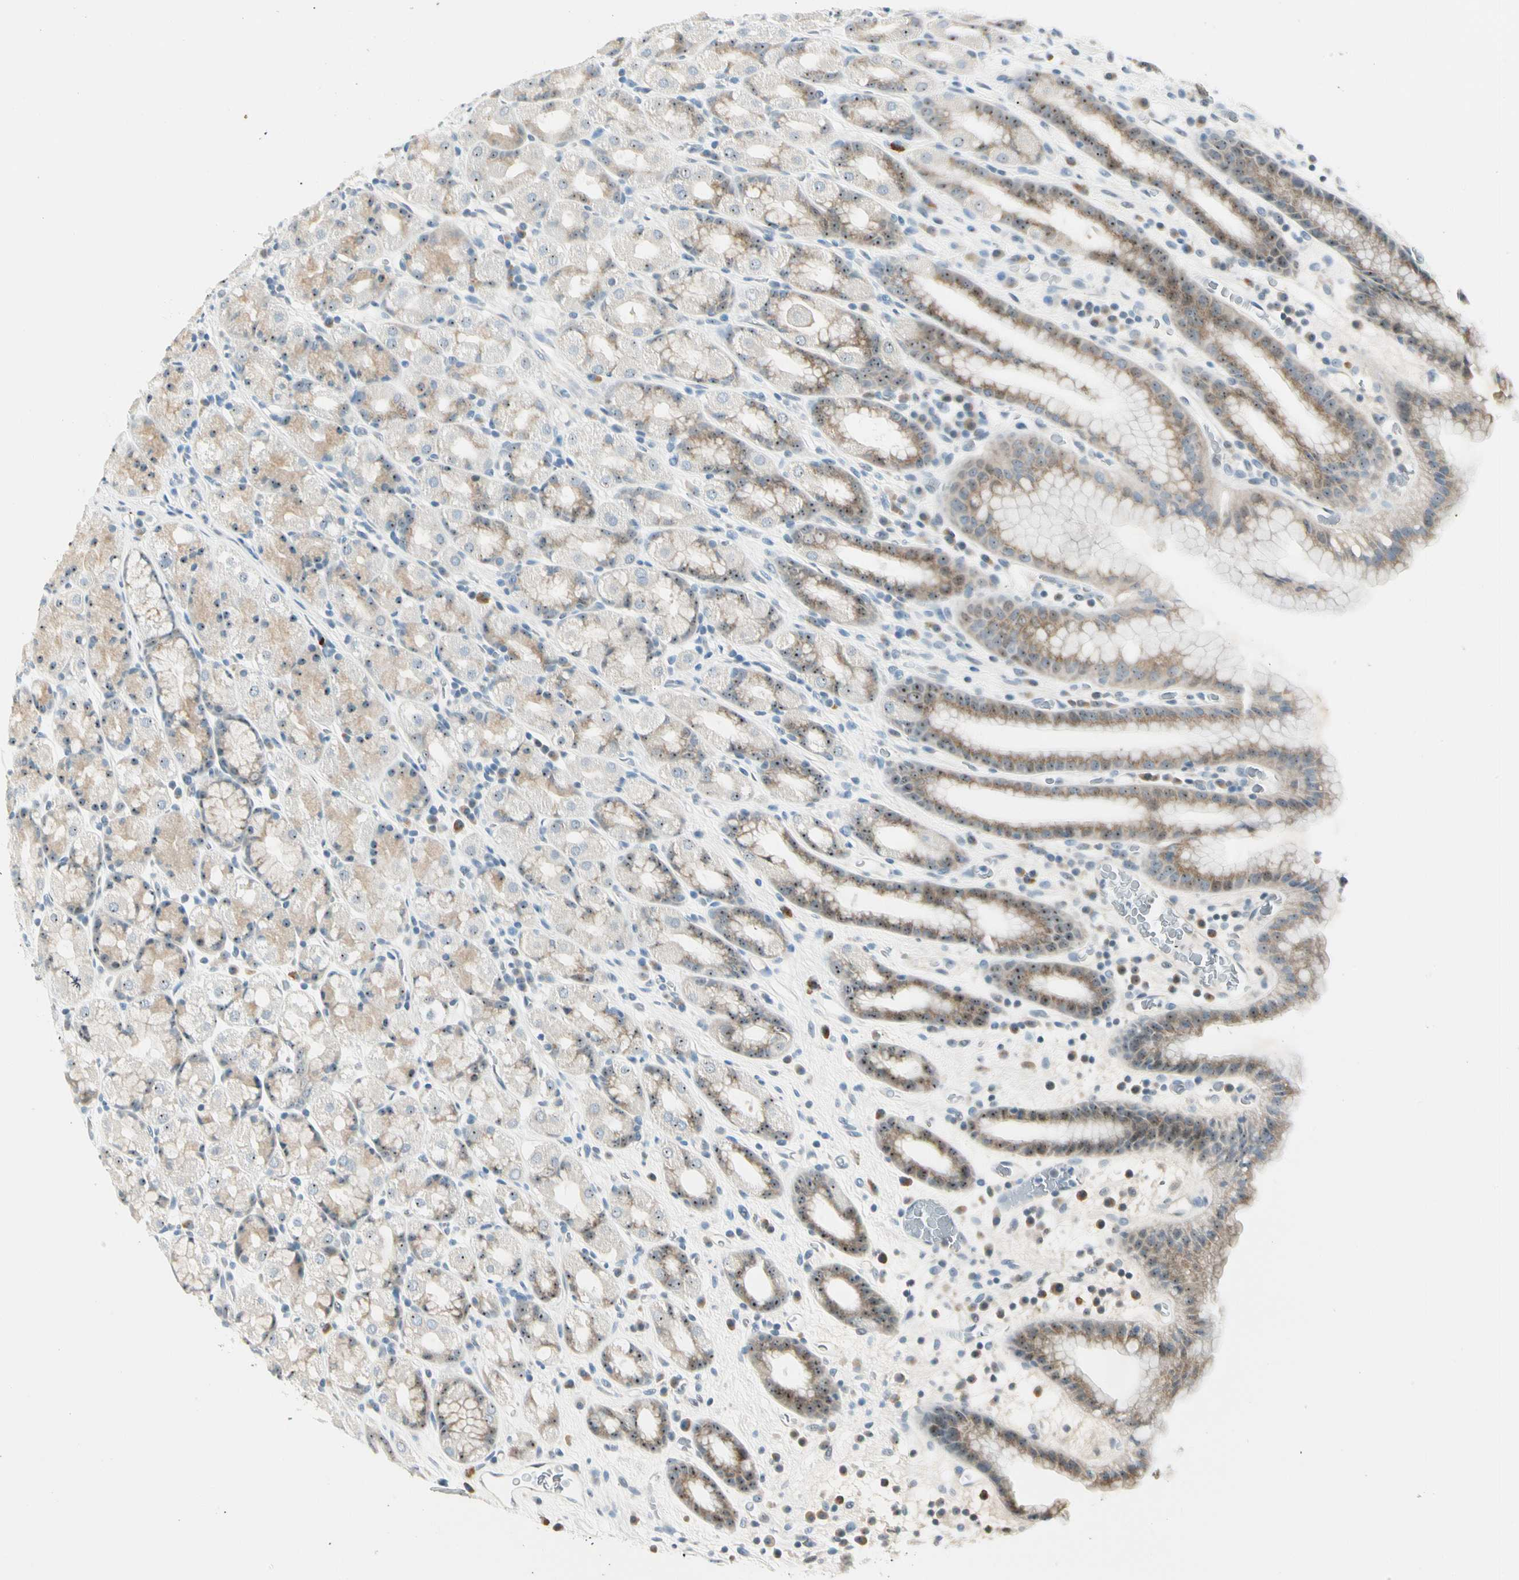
{"staining": {"intensity": "moderate", "quantity": "25%-75%", "location": "cytoplasmic/membranous,nuclear"}, "tissue": "stomach", "cell_type": "Glandular cells", "image_type": "normal", "snomed": [{"axis": "morphology", "description": "Normal tissue, NOS"}, {"axis": "topography", "description": "Stomach, upper"}], "caption": "Brown immunohistochemical staining in normal human stomach displays moderate cytoplasmic/membranous,nuclear expression in approximately 25%-75% of glandular cells. (DAB = brown stain, brightfield microscopy at high magnification).", "gene": "ZSCAN1", "patient": {"sex": "male", "age": 68}}